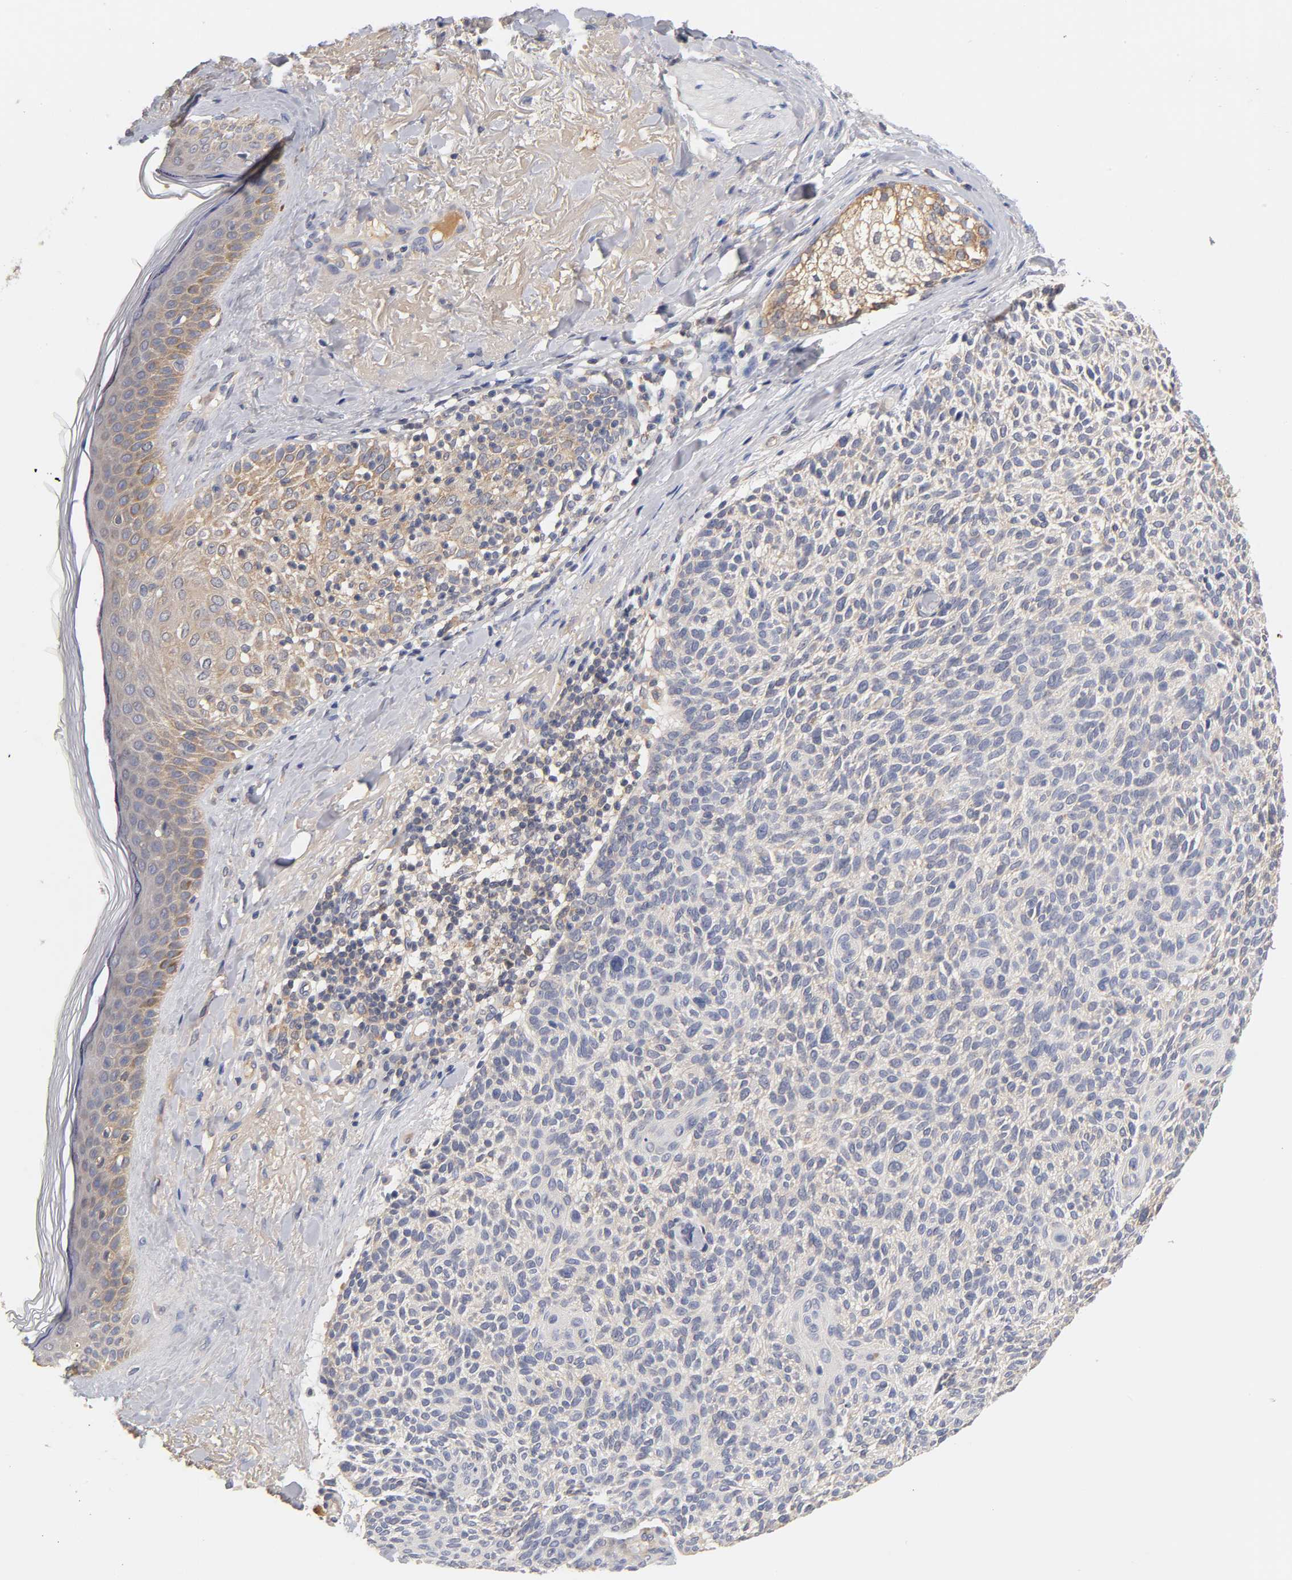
{"staining": {"intensity": "weak", "quantity": "25%-75%", "location": "cytoplasmic/membranous"}, "tissue": "skin cancer", "cell_type": "Tumor cells", "image_type": "cancer", "snomed": [{"axis": "morphology", "description": "Normal tissue, NOS"}, {"axis": "morphology", "description": "Basal cell carcinoma"}, {"axis": "topography", "description": "Skin"}], "caption": "This micrograph exhibits immunohistochemistry (IHC) staining of human skin cancer, with low weak cytoplasmic/membranous positivity in approximately 25%-75% of tumor cells.", "gene": "RPS29", "patient": {"sex": "female", "age": 70}}